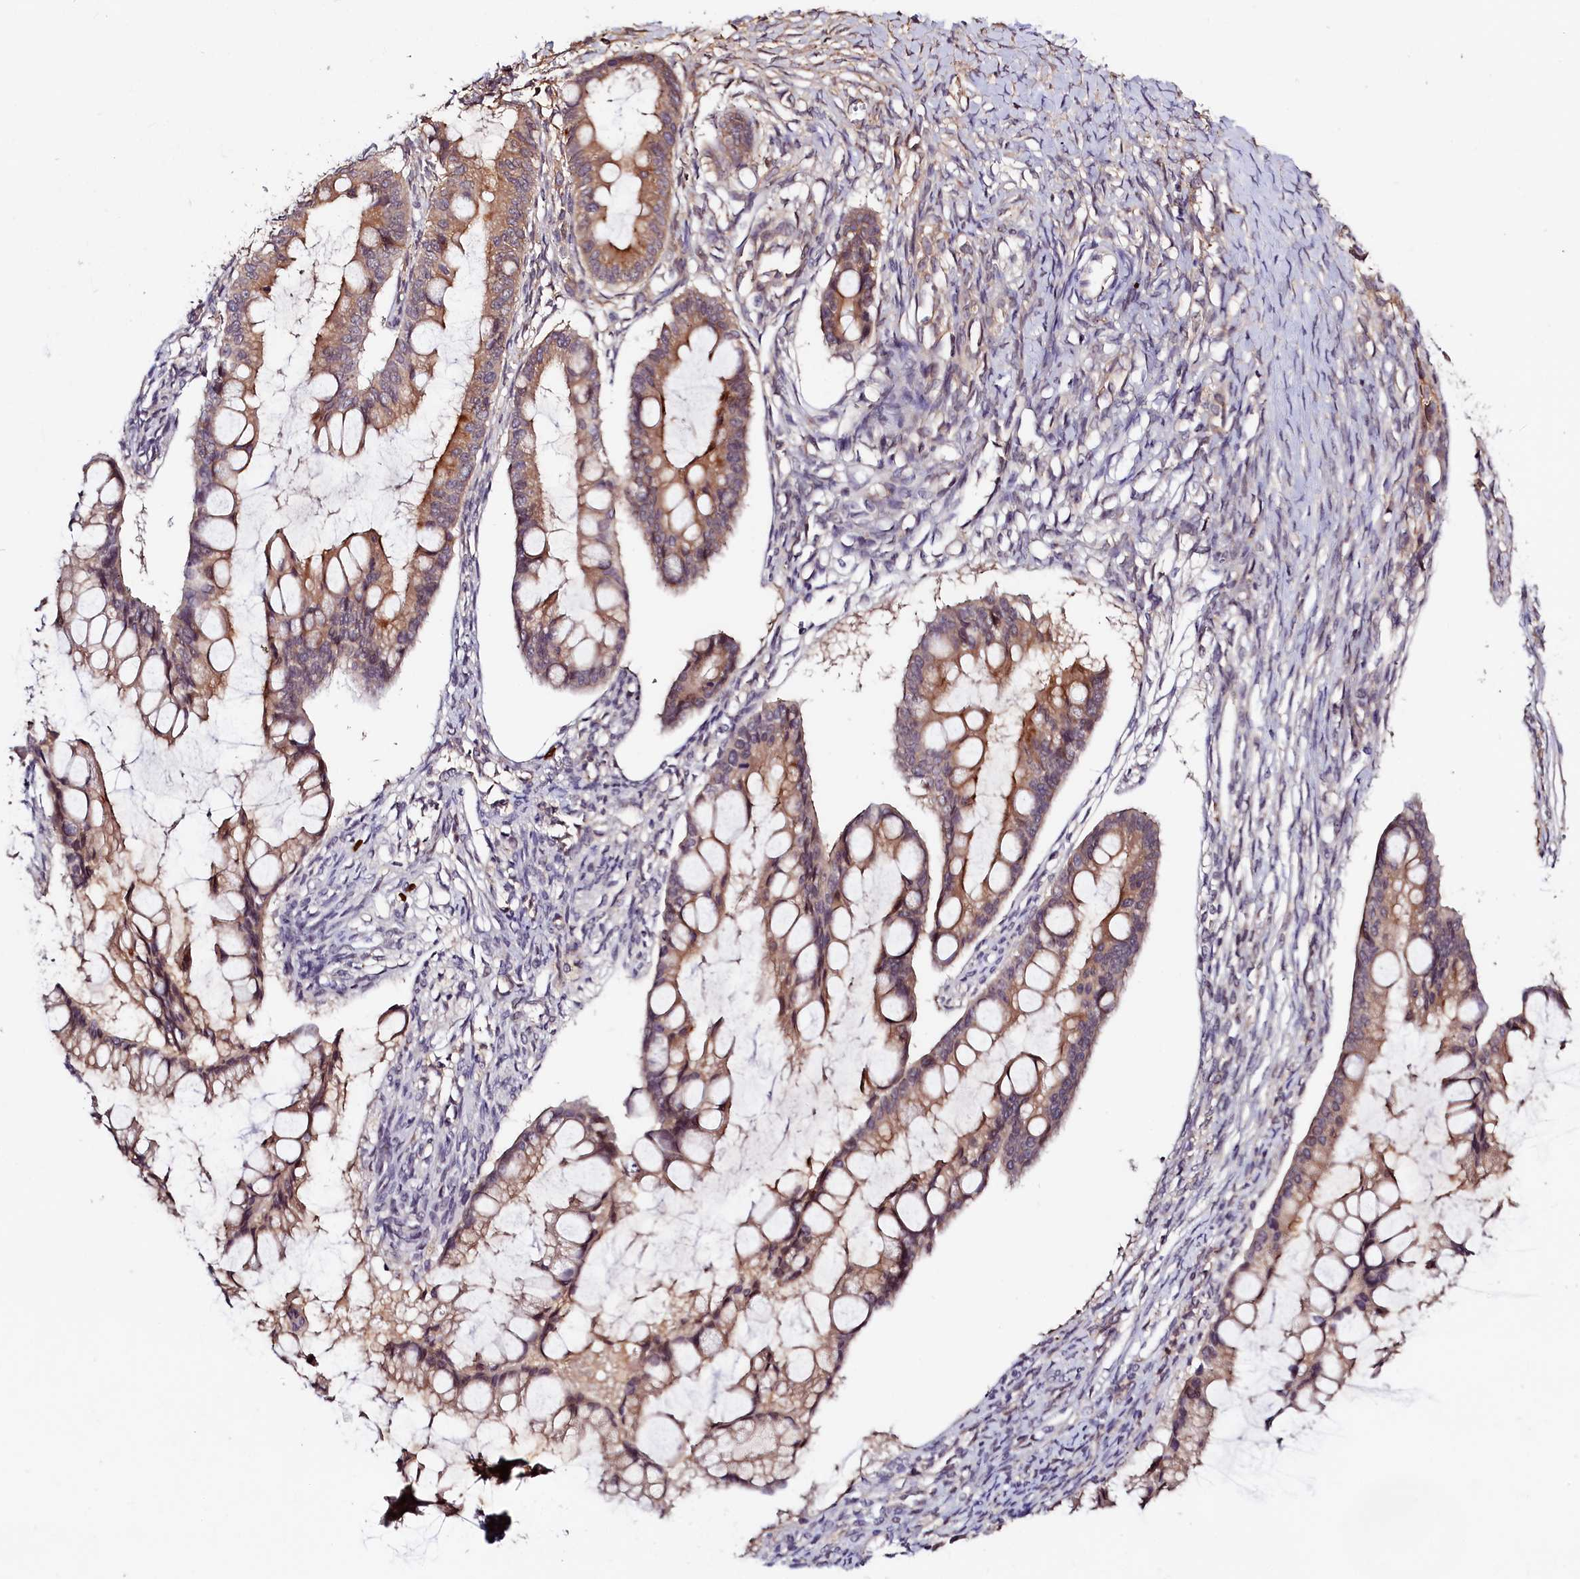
{"staining": {"intensity": "moderate", "quantity": ">75%", "location": "cytoplasmic/membranous"}, "tissue": "ovarian cancer", "cell_type": "Tumor cells", "image_type": "cancer", "snomed": [{"axis": "morphology", "description": "Cystadenocarcinoma, mucinous, NOS"}, {"axis": "topography", "description": "Ovary"}], "caption": "Protein expression by IHC displays moderate cytoplasmic/membranous expression in about >75% of tumor cells in ovarian cancer. (Brightfield microscopy of DAB IHC at high magnification).", "gene": "ADGRD1", "patient": {"sex": "female", "age": 73}}